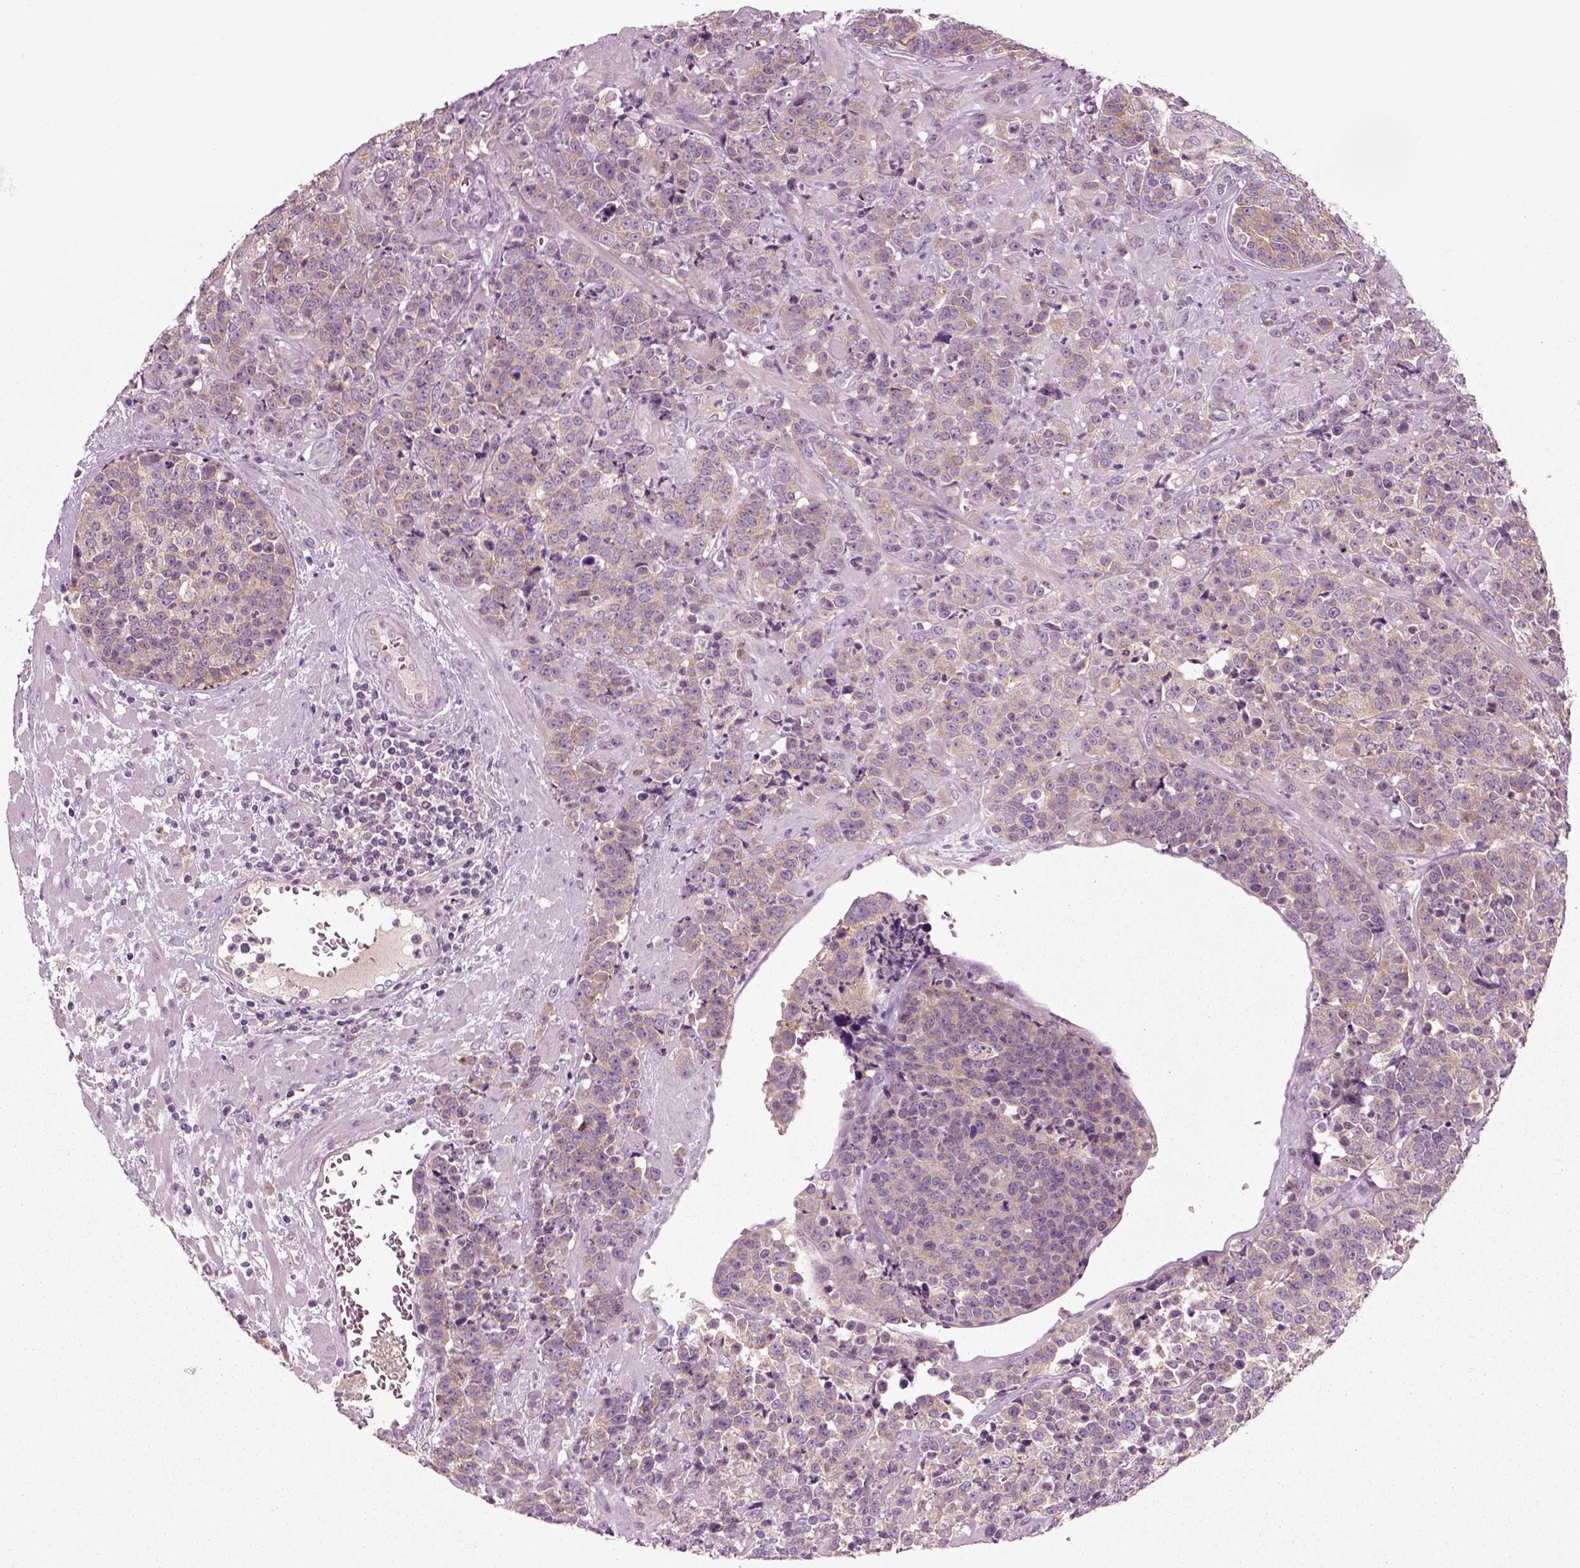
{"staining": {"intensity": "moderate", "quantity": "25%-75%", "location": "cytoplasmic/membranous"}, "tissue": "prostate cancer", "cell_type": "Tumor cells", "image_type": "cancer", "snomed": [{"axis": "morphology", "description": "Adenocarcinoma, NOS"}, {"axis": "topography", "description": "Prostate"}], "caption": "Immunohistochemical staining of prostate cancer reveals medium levels of moderate cytoplasmic/membranous protein positivity in approximately 25%-75% of tumor cells.", "gene": "RND2", "patient": {"sex": "male", "age": 67}}